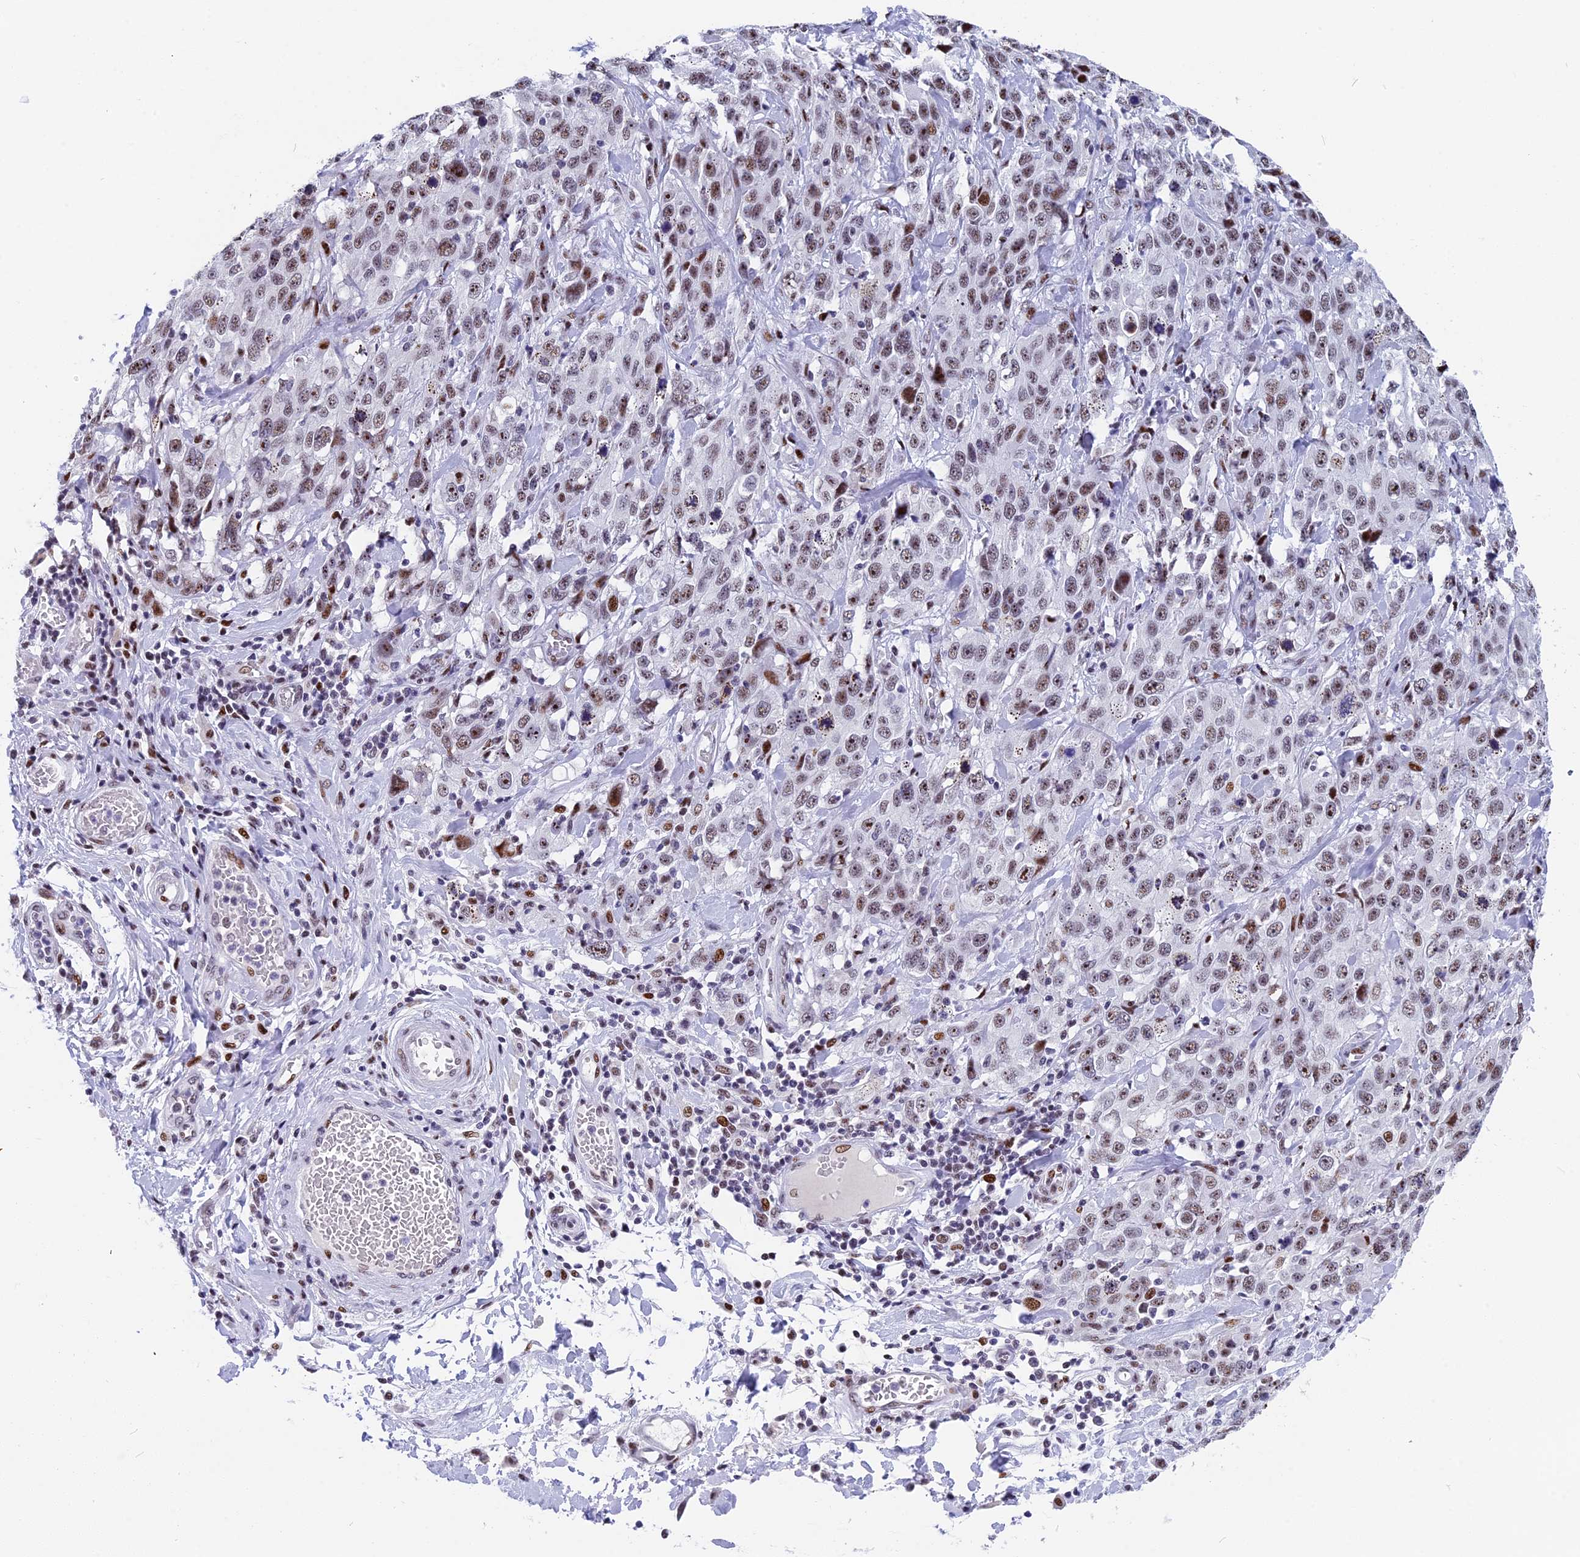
{"staining": {"intensity": "weak", "quantity": ">75%", "location": "nuclear"}, "tissue": "stomach cancer", "cell_type": "Tumor cells", "image_type": "cancer", "snomed": [{"axis": "morphology", "description": "Normal tissue, NOS"}, {"axis": "morphology", "description": "Adenocarcinoma, NOS"}, {"axis": "topography", "description": "Lymph node"}, {"axis": "topography", "description": "Stomach"}], "caption": "IHC histopathology image of neoplastic tissue: human stomach cancer stained using immunohistochemistry (IHC) displays low levels of weak protein expression localized specifically in the nuclear of tumor cells, appearing as a nuclear brown color.", "gene": "NSA2", "patient": {"sex": "male", "age": 48}}